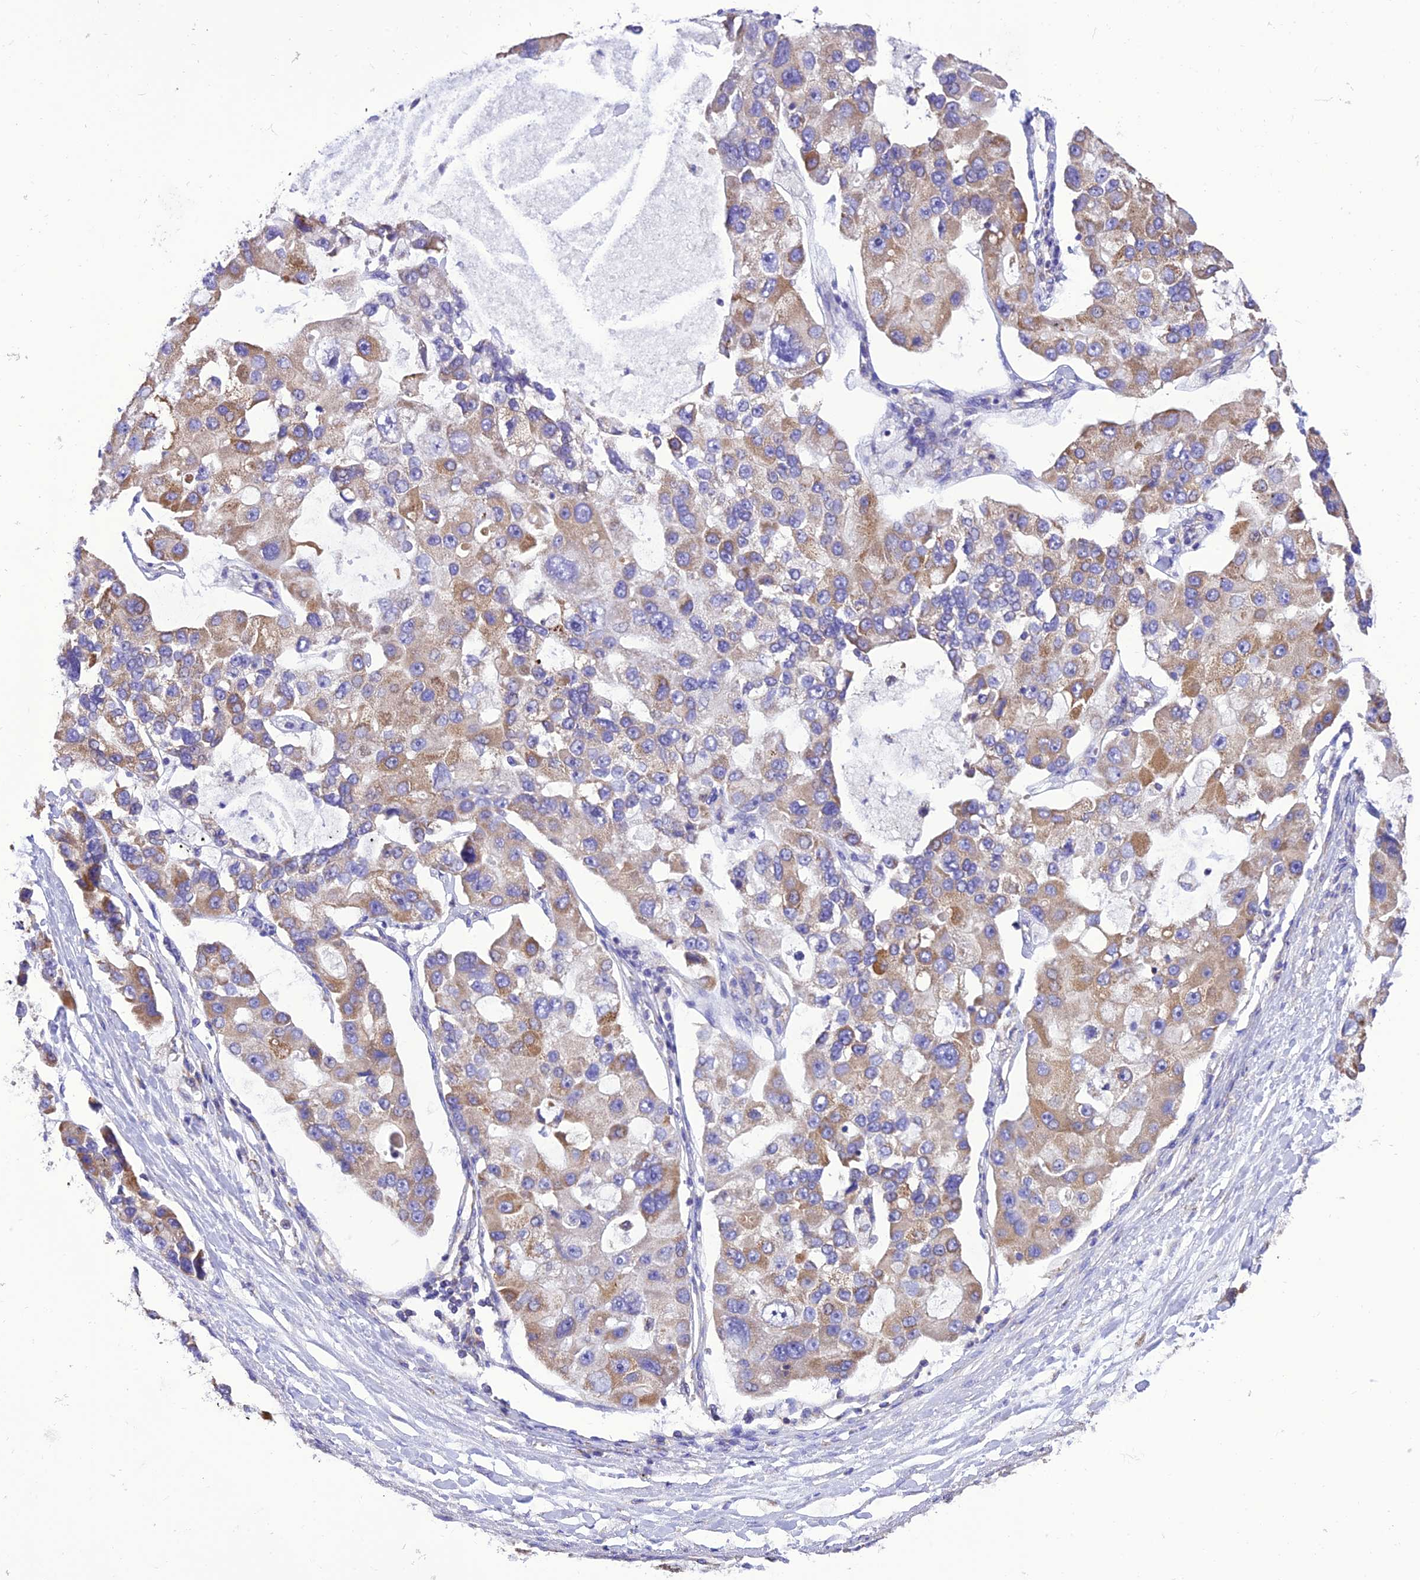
{"staining": {"intensity": "moderate", "quantity": "25%-75%", "location": "cytoplasmic/membranous"}, "tissue": "lung cancer", "cell_type": "Tumor cells", "image_type": "cancer", "snomed": [{"axis": "morphology", "description": "Adenocarcinoma, NOS"}, {"axis": "topography", "description": "Lung"}], "caption": "A micrograph showing moderate cytoplasmic/membranous expression in approximately 25%-75% of tumor cells in lung cancer, as visualized by brown immunohistochemical staining.", "gene": "MAP3K12", "patient": {"sex": "female", "age": 54}}